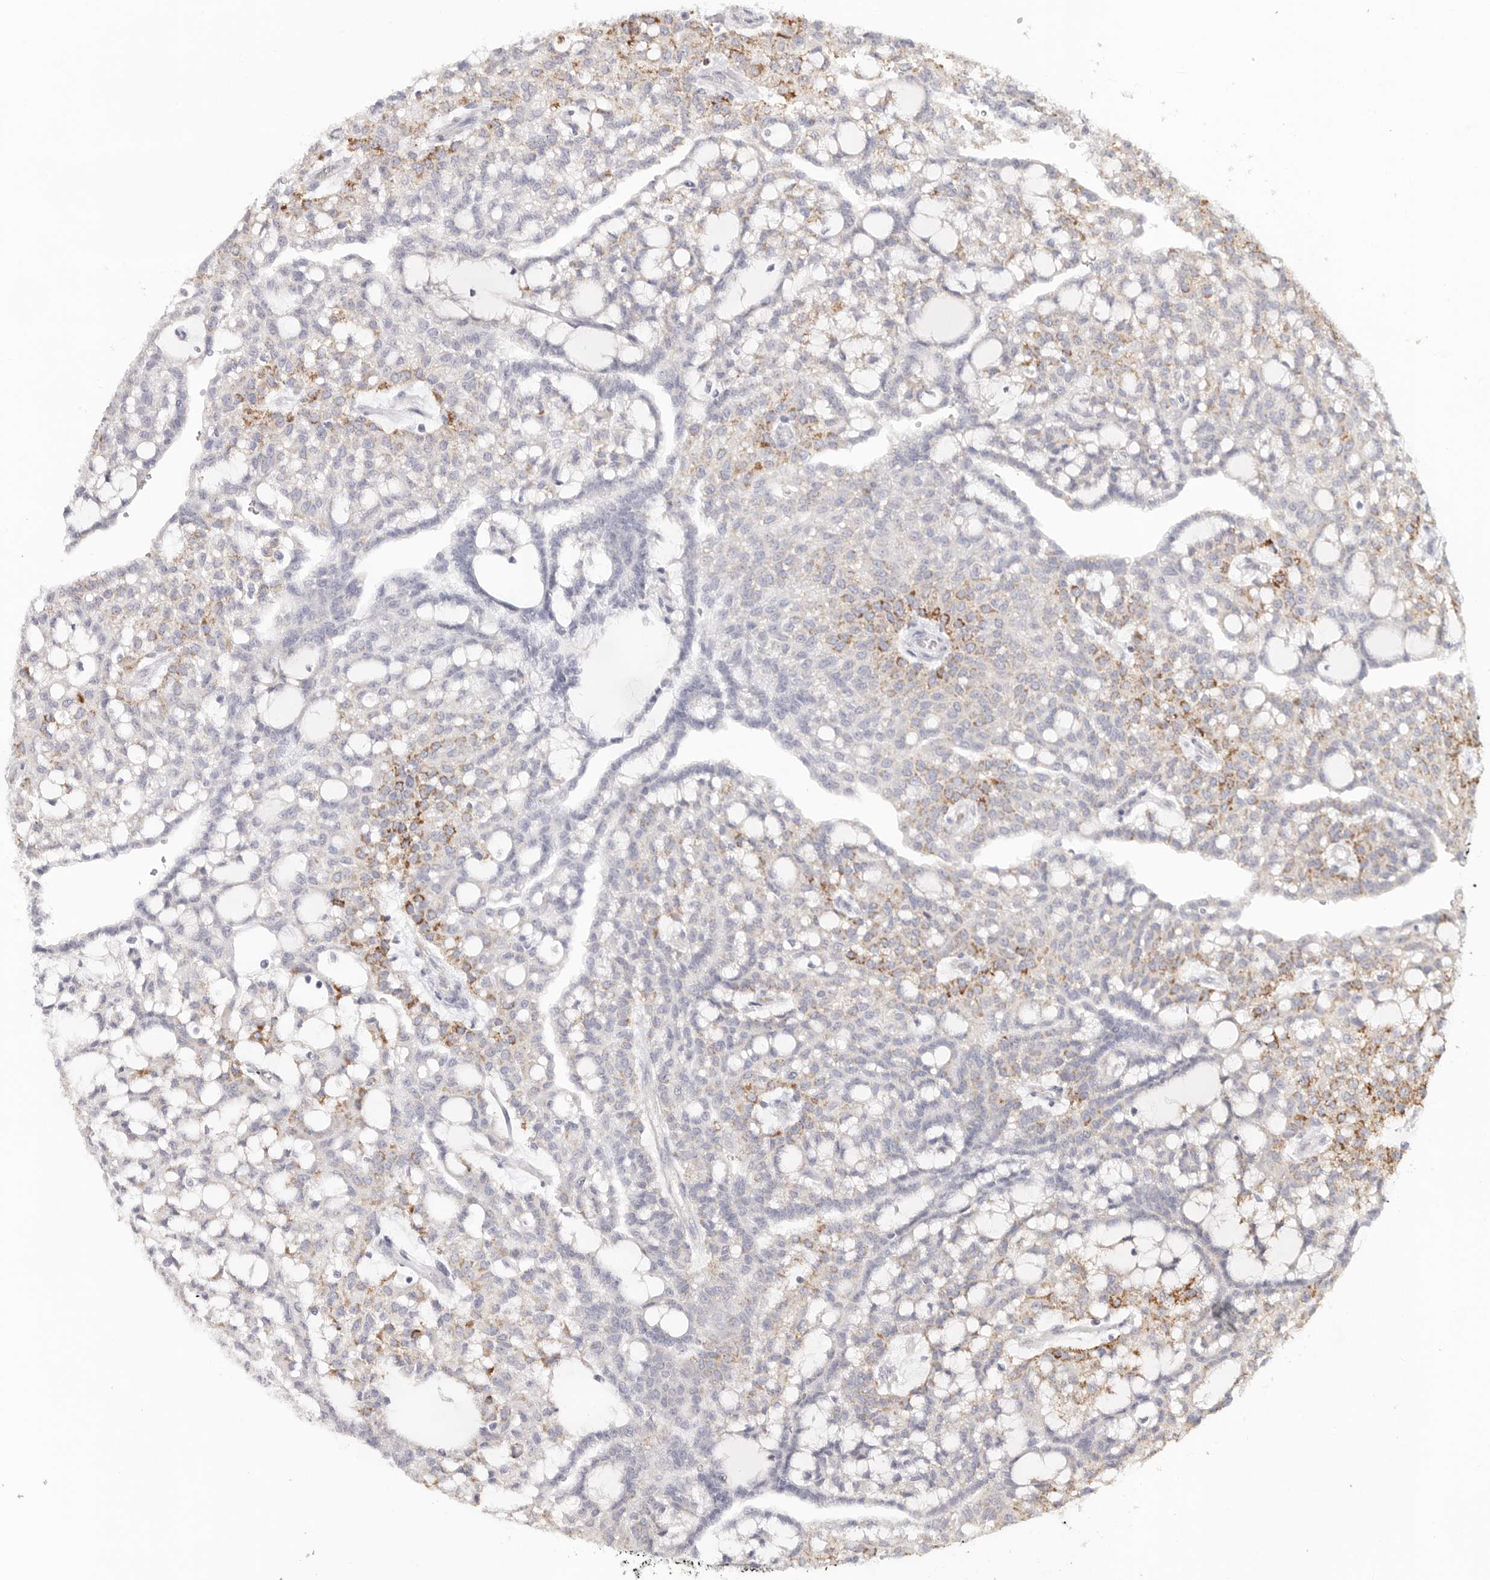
{"staining": {"intensity": "moderate", "quantity": "25%-75%", "location": "cytoplasmic/membranous"}, "tissue": "renal cancer", "cell_type": "Tumor cells", "image_type": "cancer", "snomed": [{"axis": "morphology", "description": "Adenocarcinoma, NOS"}, {"axis": "topography", "description": "Kidney"}], "caption": "A medium amount of moderate cytoplasmic/membranous expression is appreciated in approximately 25%-75% of tumor cells in adenocarcinoma (renal) tissue.", "gene": "ELP3", "patient": {"sex": "male", "age": 63}}